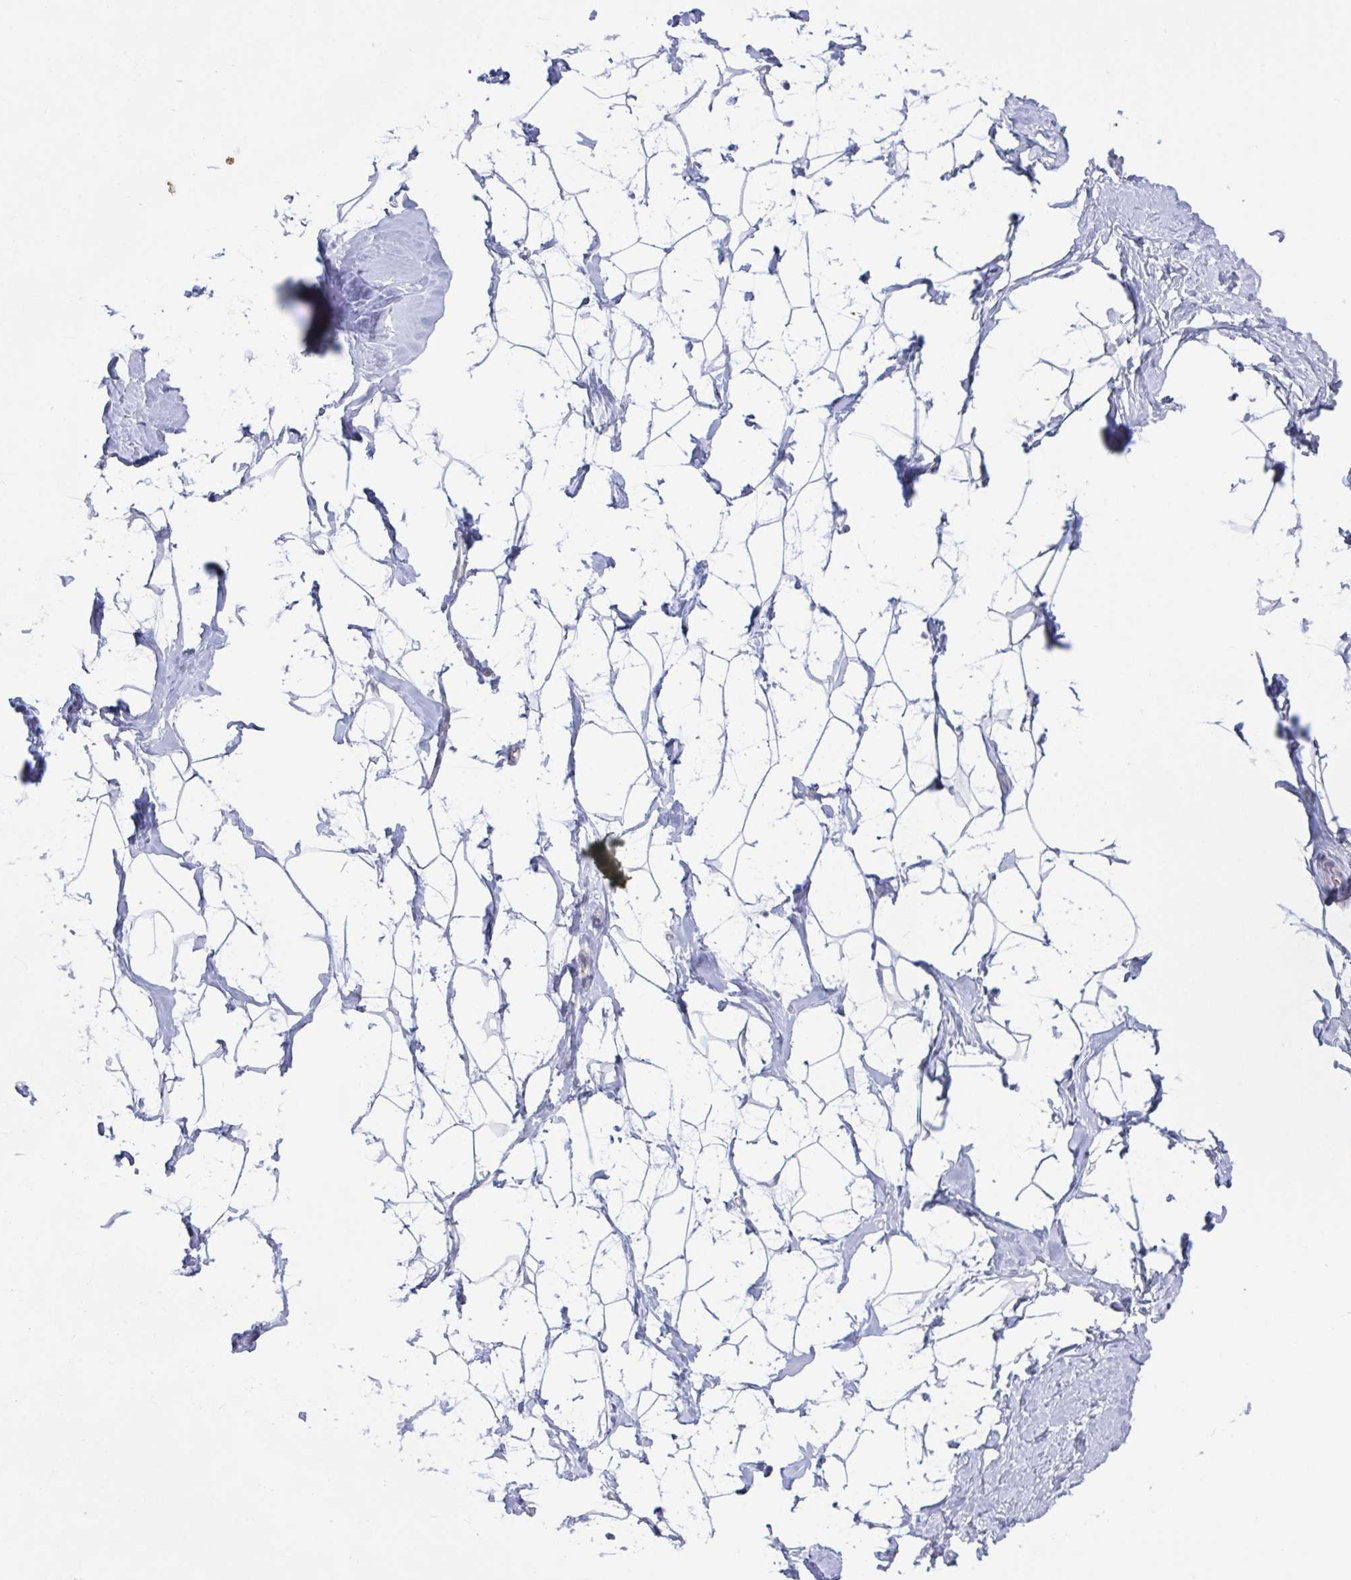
{"staining": {"intensity": "negative", "quantity": "none", "location": "none"}, "tissue": "breast", "cell_type": "Adipocytes", "image_type": "normal", "snomed": [{"axis": "morphology", "description": "Normal tissue, NOS"}, {"axis": "topography", "description": "Breast"}], "caption": "DAB (3,3'-diaminobenzidine) immunohistochemical staining of unremarkable human breast reveals no significant staining in adipocytes.", "gene": "STK26", "patient": {"sex": "female", "age": 32}}